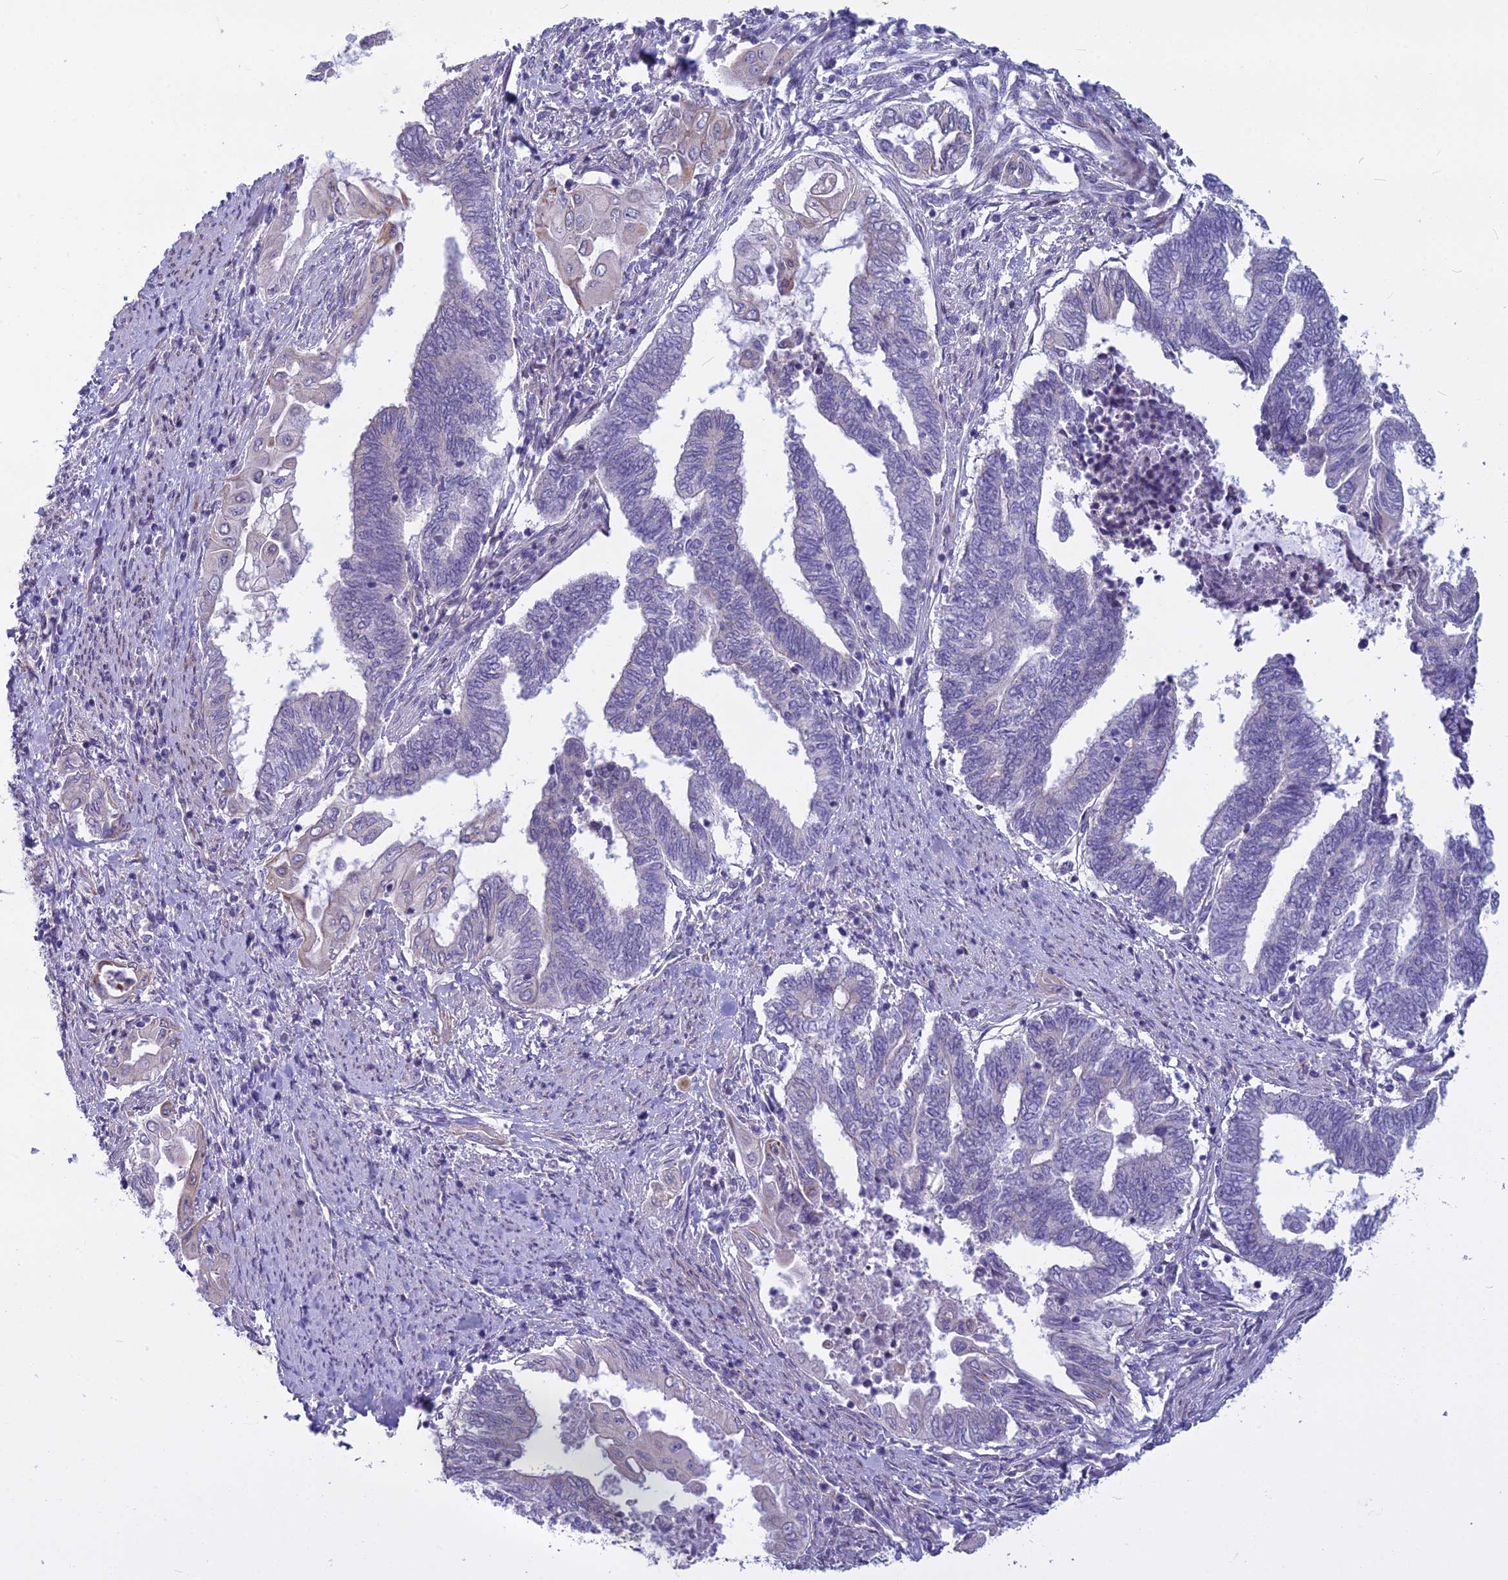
{"staining": {"intensity": "negative", "quantity": "none", "location": "none"}, "tissue": "endometrial cancer", "cell_type": "Tumor cells", "image_type": "cancer", "snomed": [{"axis": "morphology", "description": "Adenocarcinoma, NOS"}, {"axis": "topography", "description": "Uterus"}, {"axis": "topography", "description": "Endometrium"}], "caption": "This photomicrograph is of endometrial cancer stained with immunohistochemistry to label a protein in brown with the nuclei are counter-stained blue. There is no staining in tumor cells.", "gene": "PCDHB14", "patient": {"sex": "female", "age": 70}}